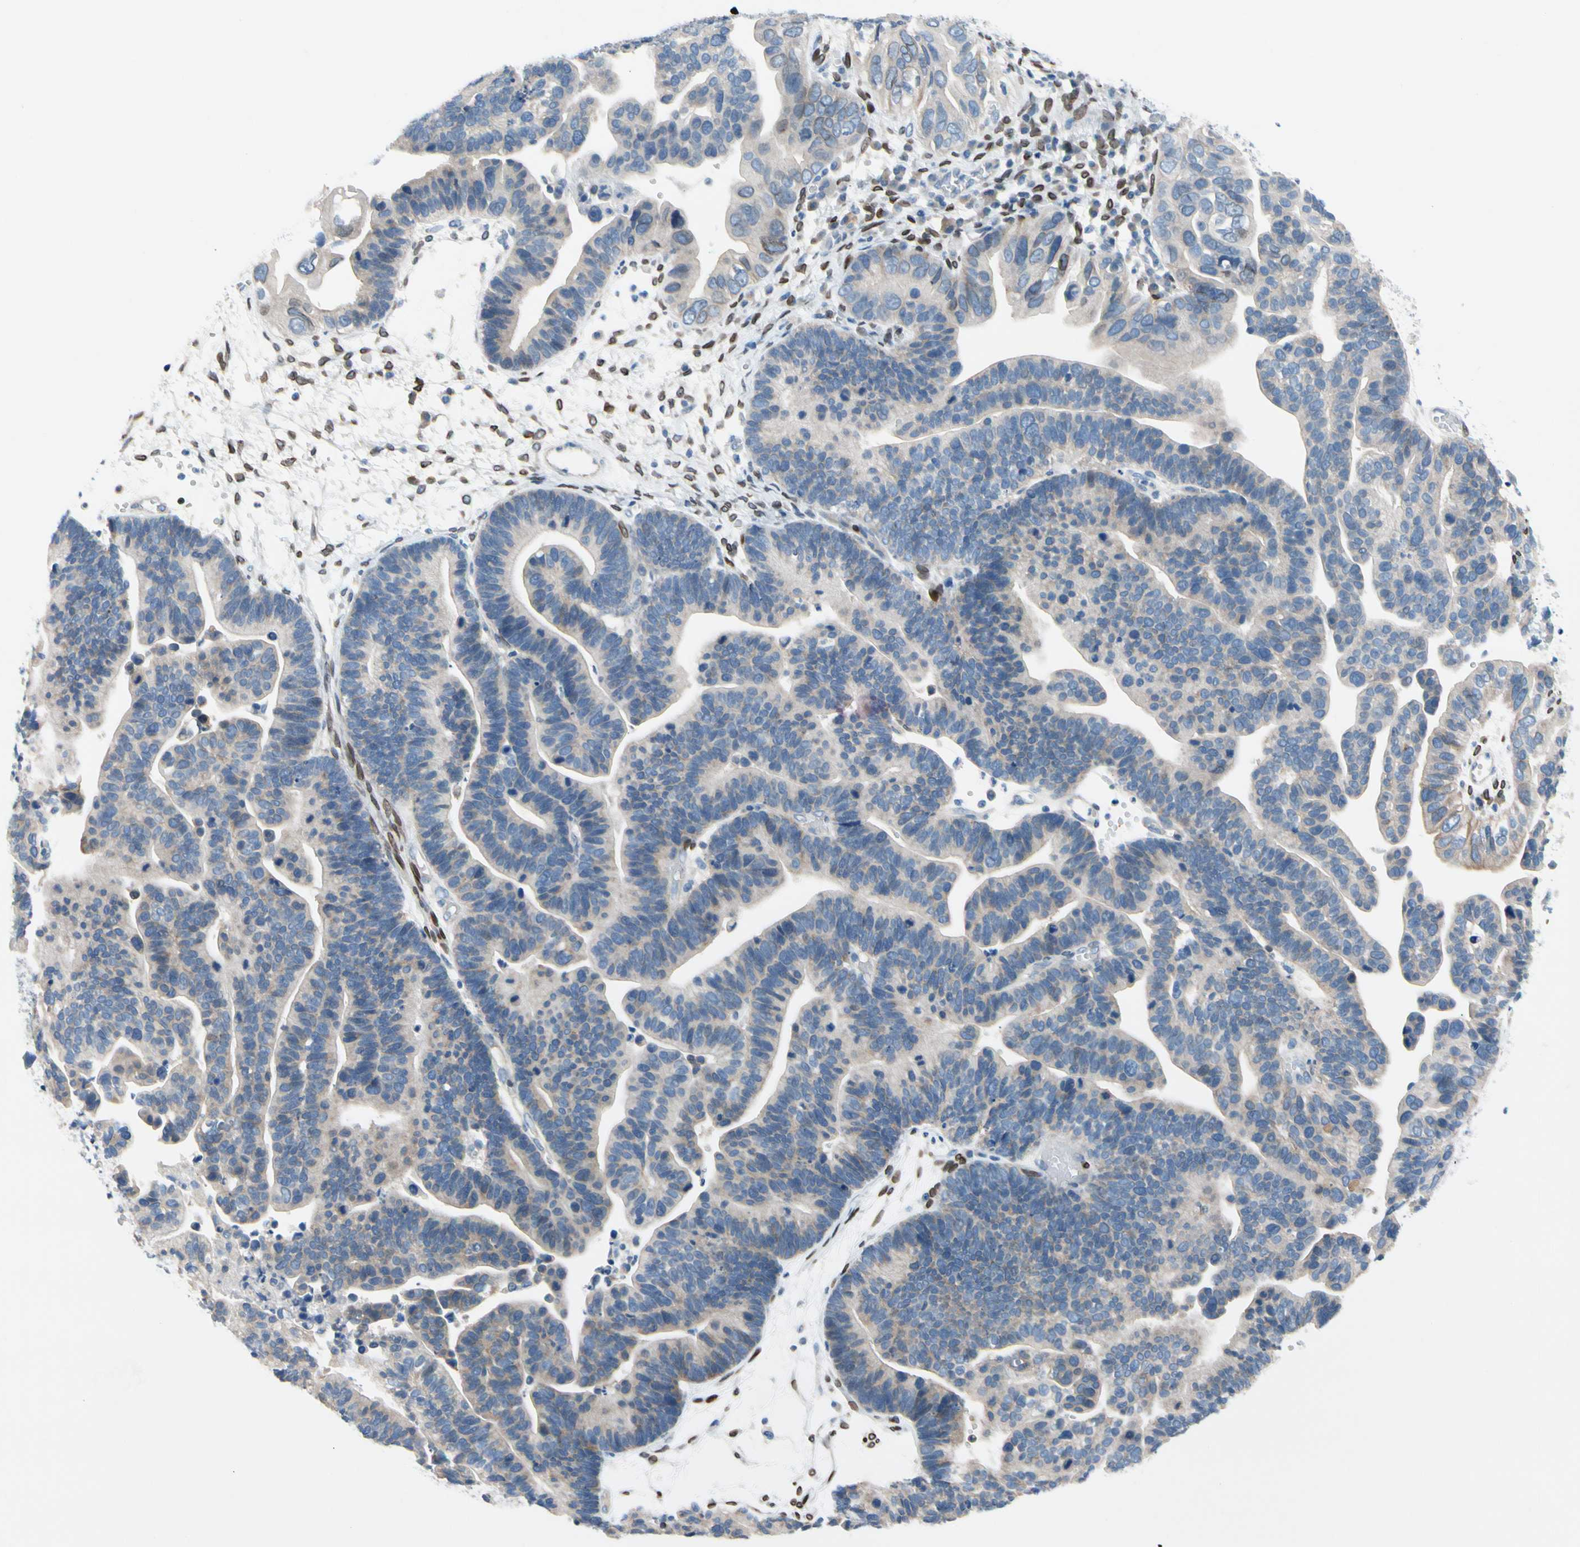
{"staining": {"intensity": "weak", "quantity": "<25%", "location": "cytoplasmic/membranous"}, "tissue": "ovarian cancer", "cell_type": "Tumor cells", "image_type": "cancer", "snomed": [{"axis": "morphology", "description": "Cystadenocarcinoma, serous, NOS"}, {"axis": "topography", "description": "Ovary"}], "caption": "Tumor cells show no significant staining in ovarian cancer (serous cystadenocarcinoma).", "gene": "ZNF132", "patient": {"sex": "female", "age": 56}}